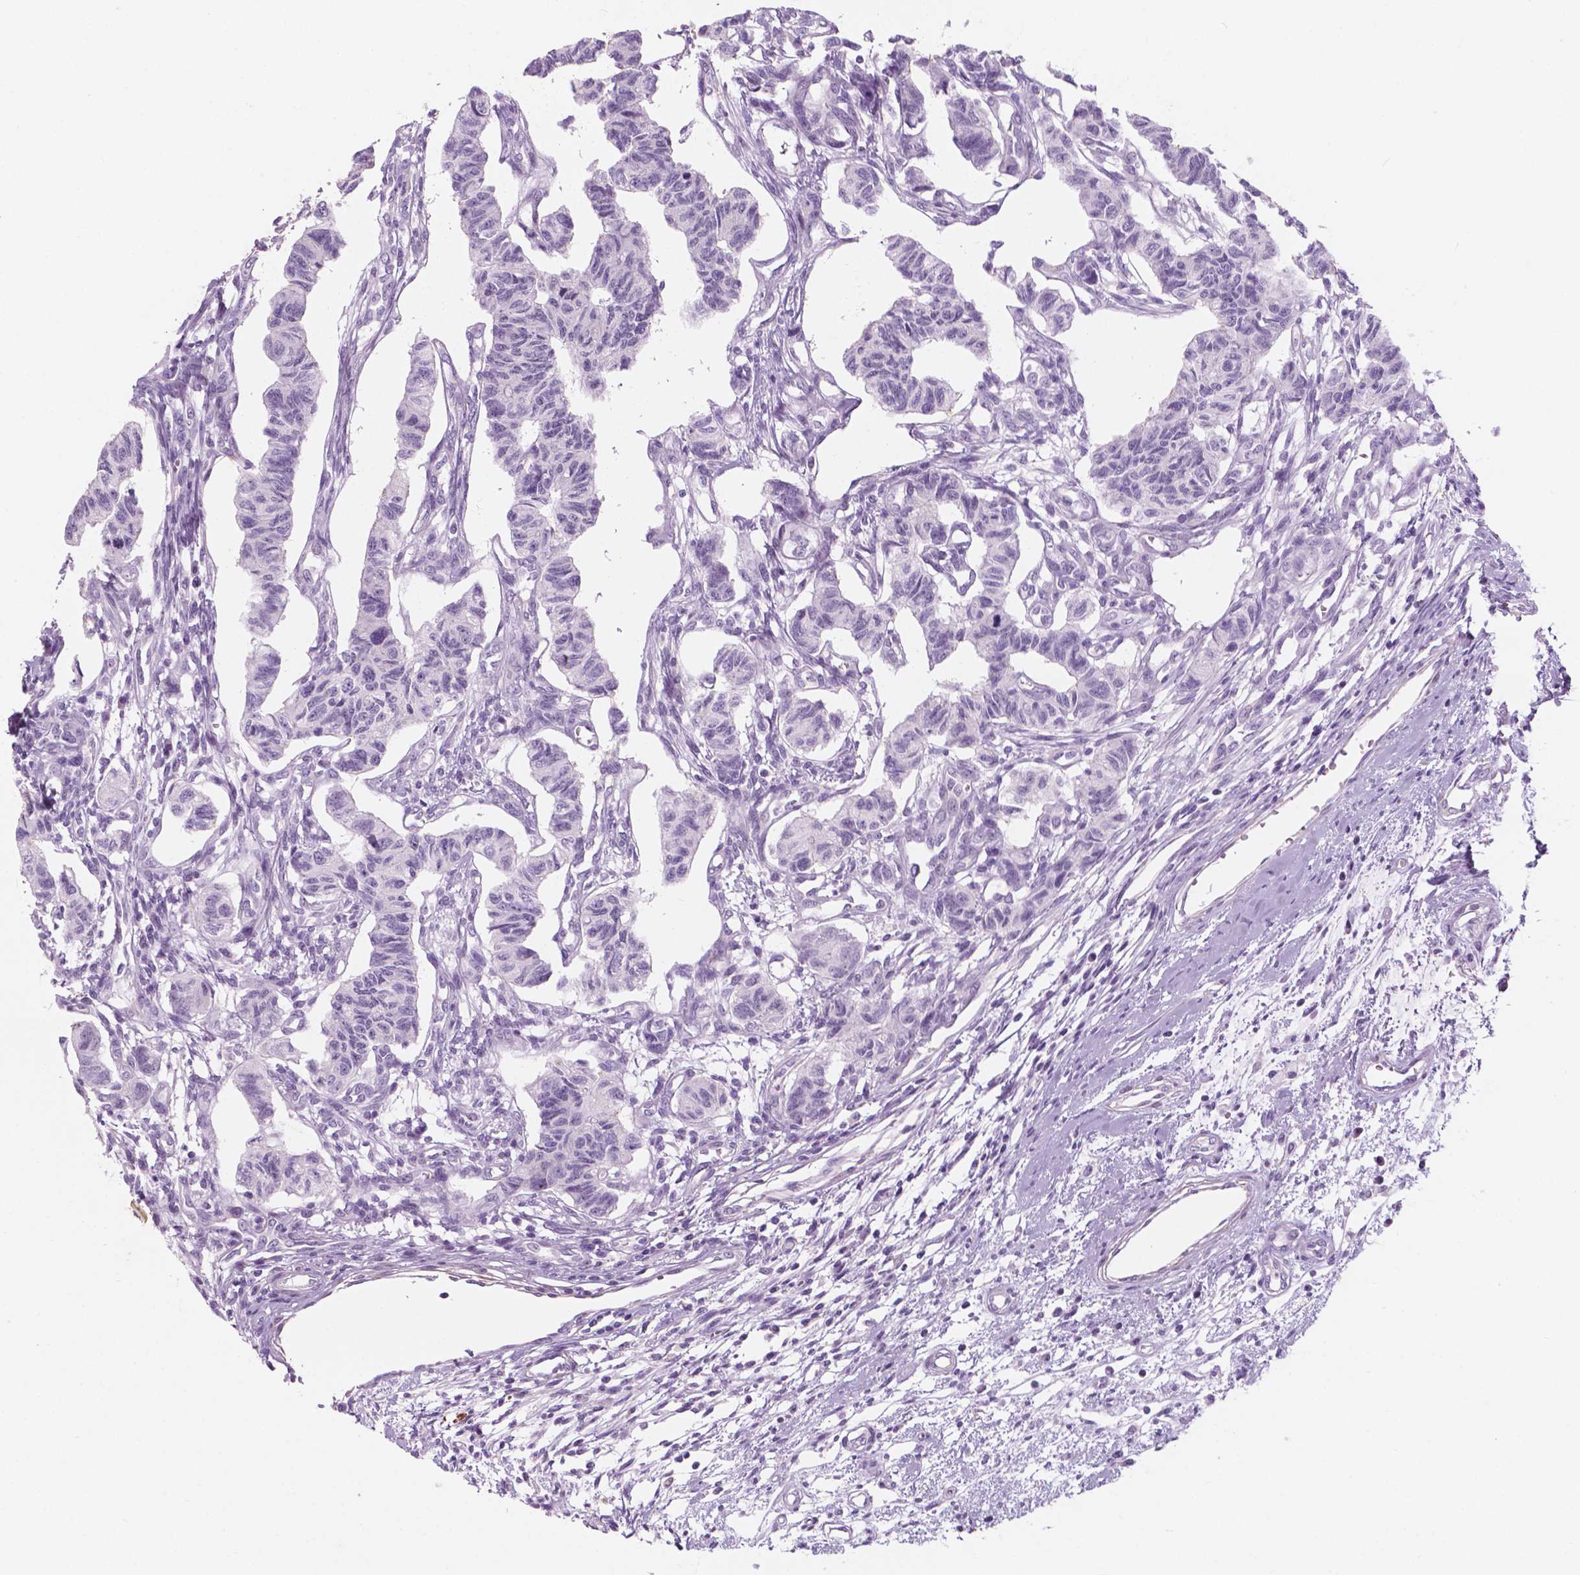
{"staining": {"intensity": "negative", "quantity": "none", "location": "none"}, "tissue": "carcinoid", "cell_type": "Tumor cells", "image_type": "cancer", "snomed": [{"axis": "morphology", "description": "Carcinoid, malignant, NOS"}, {"axis": "topography", "description": "Kidney"}], "caption": "This micrograph is of carcinoid (malignant) stained with IHC to label a protein in brown with the nuclei are counter-stained blue. There is no staining in tumor cells. Nuclei are stained in blue.", "gene": "ZNF853", "patient": {"sex": "female", "age": 41}}